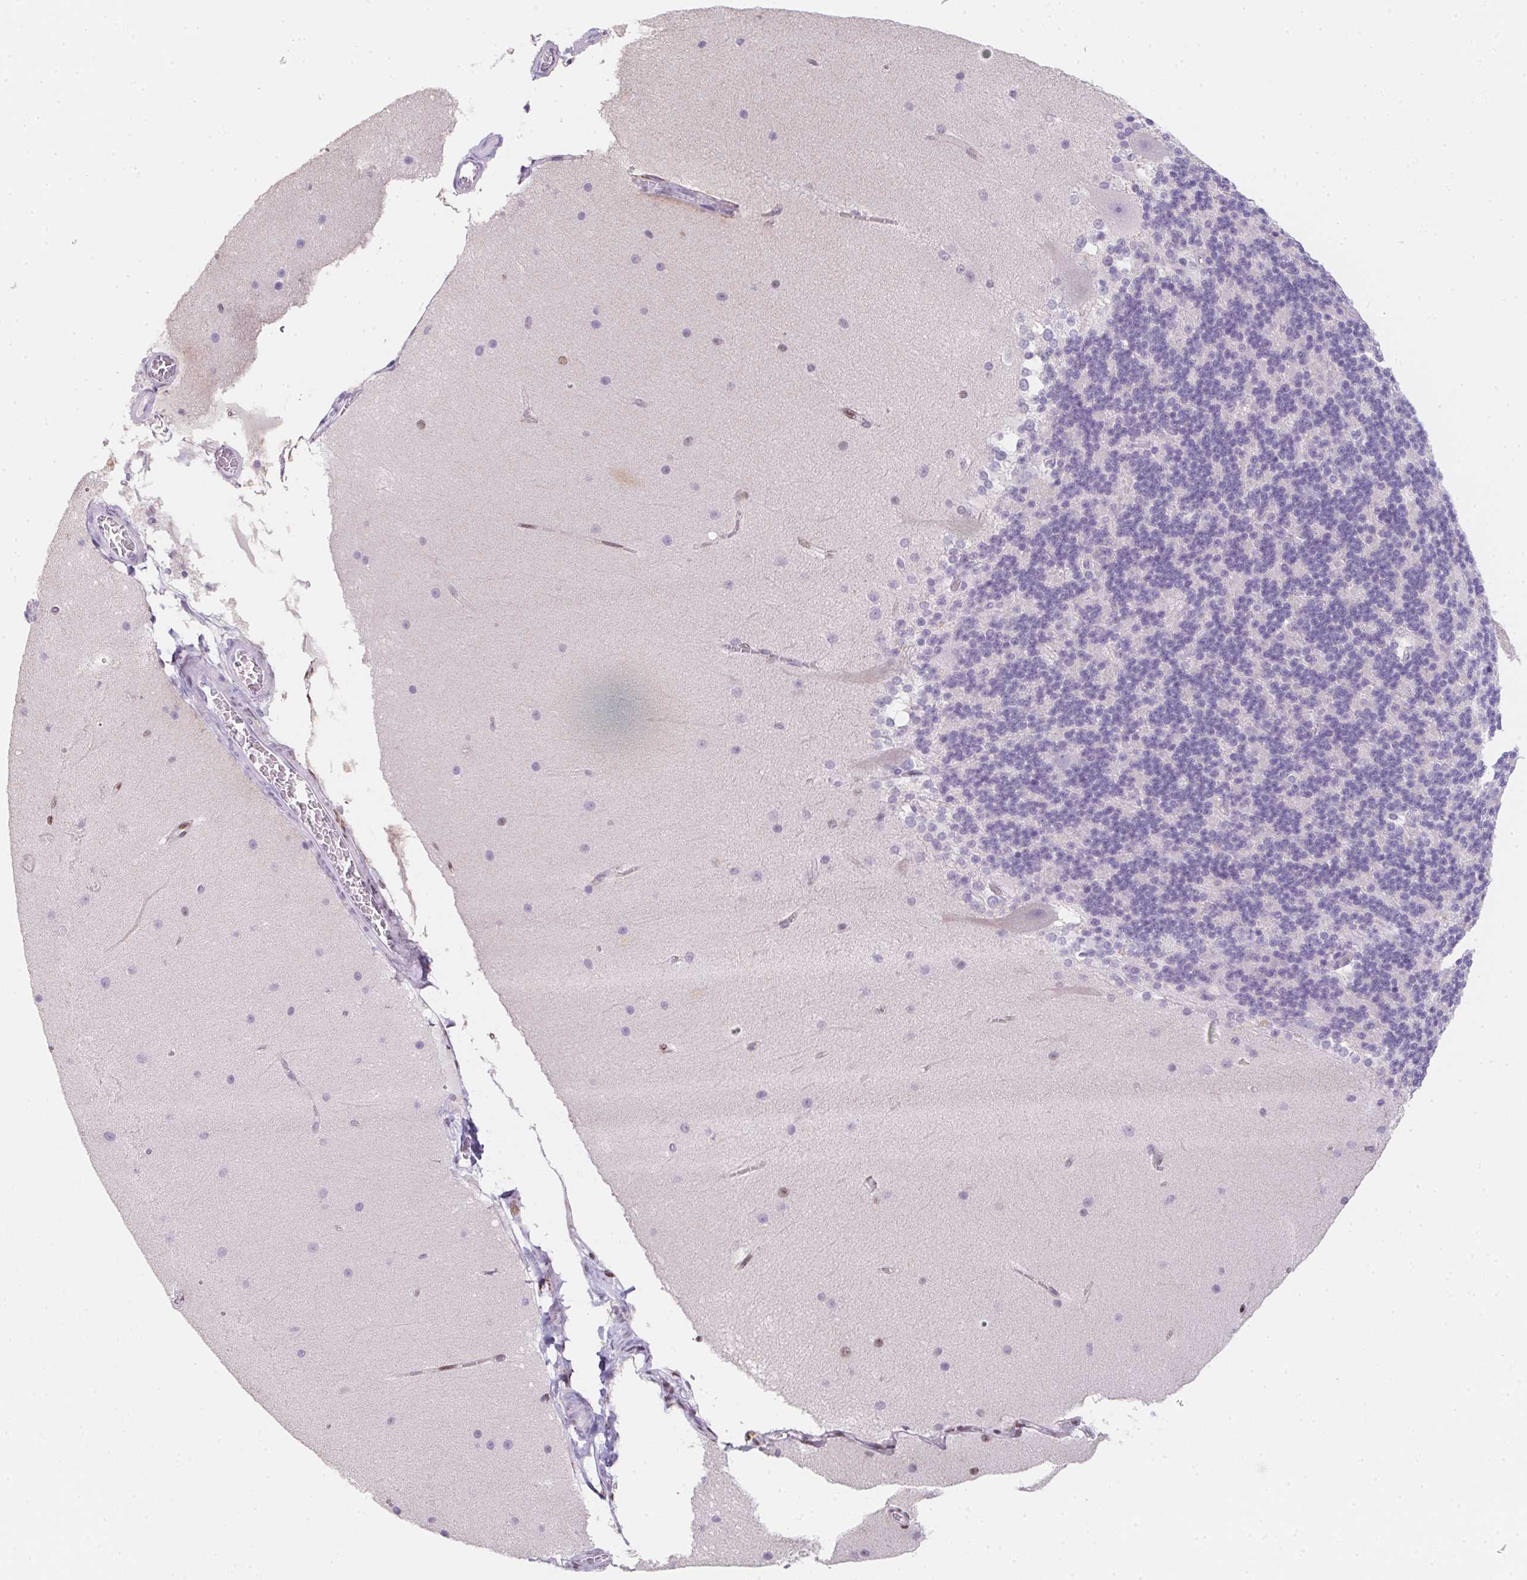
{"staining": {"intensity": "negative", "quantity": "none", "location": "none"}, "tissue": "cerebellum", "cell_type": "Cells in granular layer", "image_type": "normal", "snomed": [{"axis": "morphology", "description": "Normal tissue, NOS"}, {"axis": "topography", "description": "Cerebellum"}], "caption": "Immunohistochemical staining of unremarkable cerebellum displays no significant expression in cells in granular layer.", "gene": "MYL4", "patient": {"sex": "female", "age": 19}}